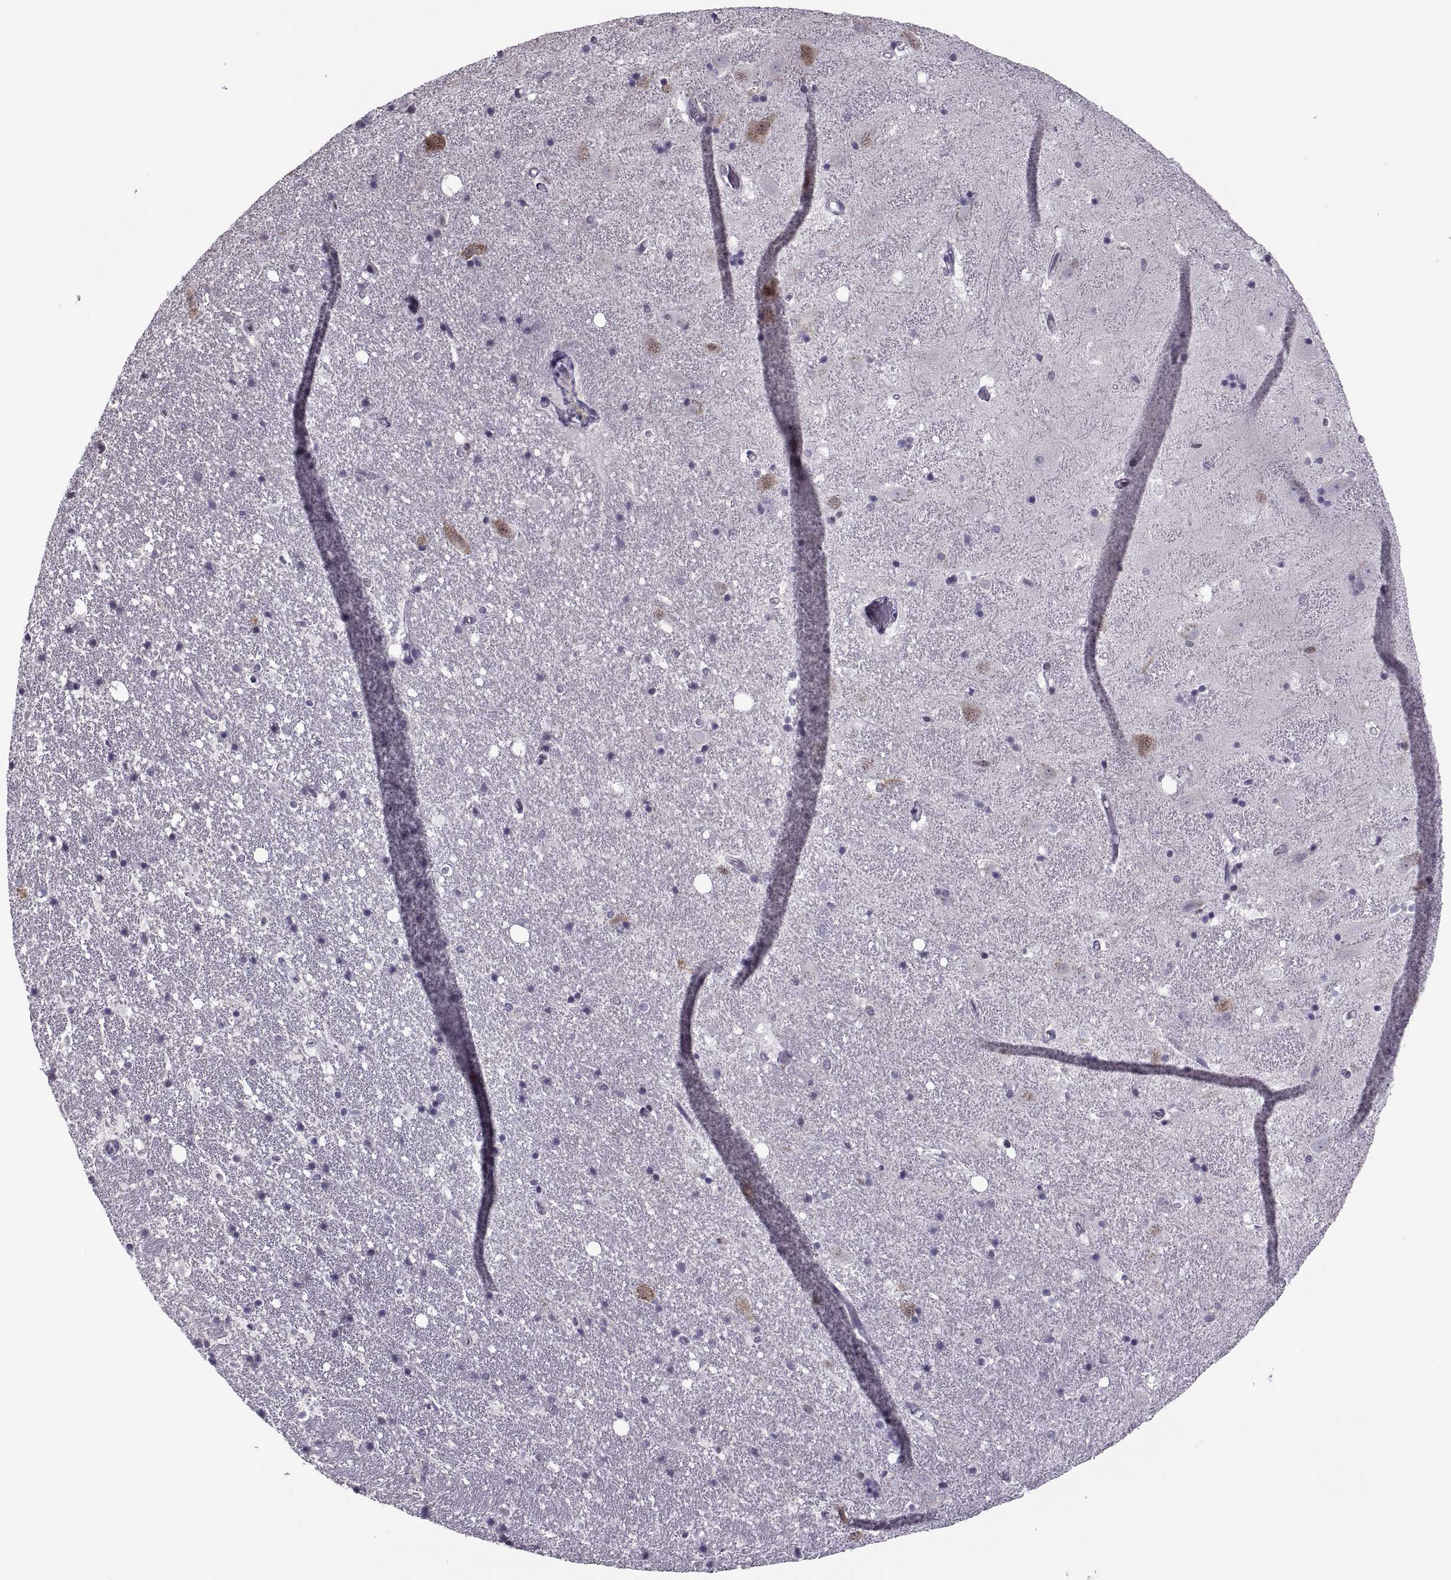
{"staining": {"intensity": "negative", "quantity": "none", "location": "none"}, "tissue": "hippocampus", "cell_type": "Glial cells", "image_type": "normal", "snomed": [{"axis": "morphology", "description": "Normal tissue, NOS"}, {"axis": "topography", "description": "Hippocampus"}], "caption": "Protein analysis of benign hippocampus displays no significant positivity in glial cells. (DAB IHC visualized using brightfield microscopy, high magnification).", "gene": "PABPC1", "patient": {"sex": "male", "age": 49}}